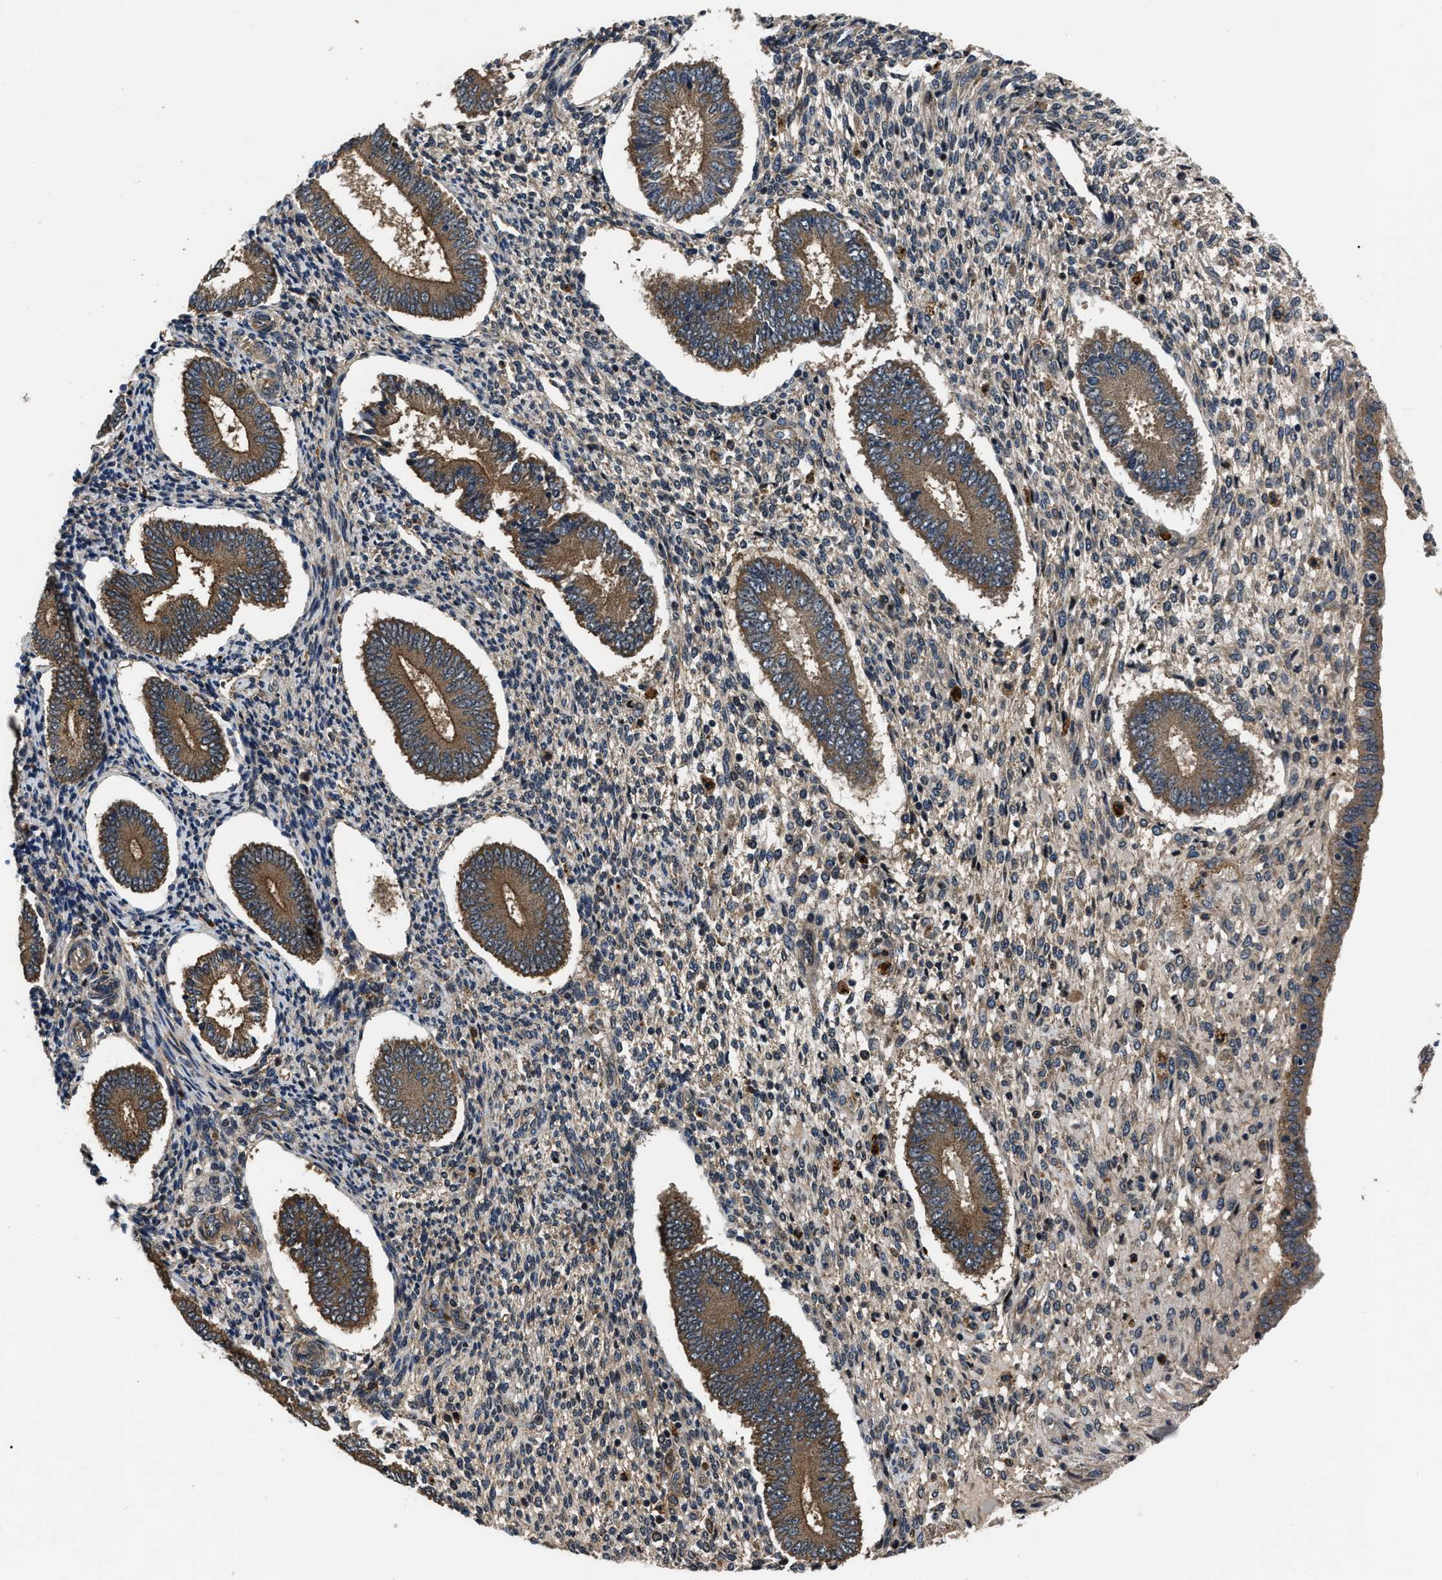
{"staining": {"intensity": "moderate", "quantity": ">75%", "location": "cytoplasmic/membranous"}, "tissue": "endometrium", "cell_type": "Cells in endometrial stroma", "image_type": "normal", "snomed": [{"axis": "morphology", "description": "Normal tissue, NOS"}, {"axis": "topography", "description": "Endometrium"}], "caption": "Brown immunohistochemical staining in unremarkable human endometrium demonstrates moderate cytoplasmic/membranous staining in about >75% of cells in endometrial stroma. Nuclei are stained in blue.", "gene": "PPWD1", "patient": {"sex": "female", "age": 42}}